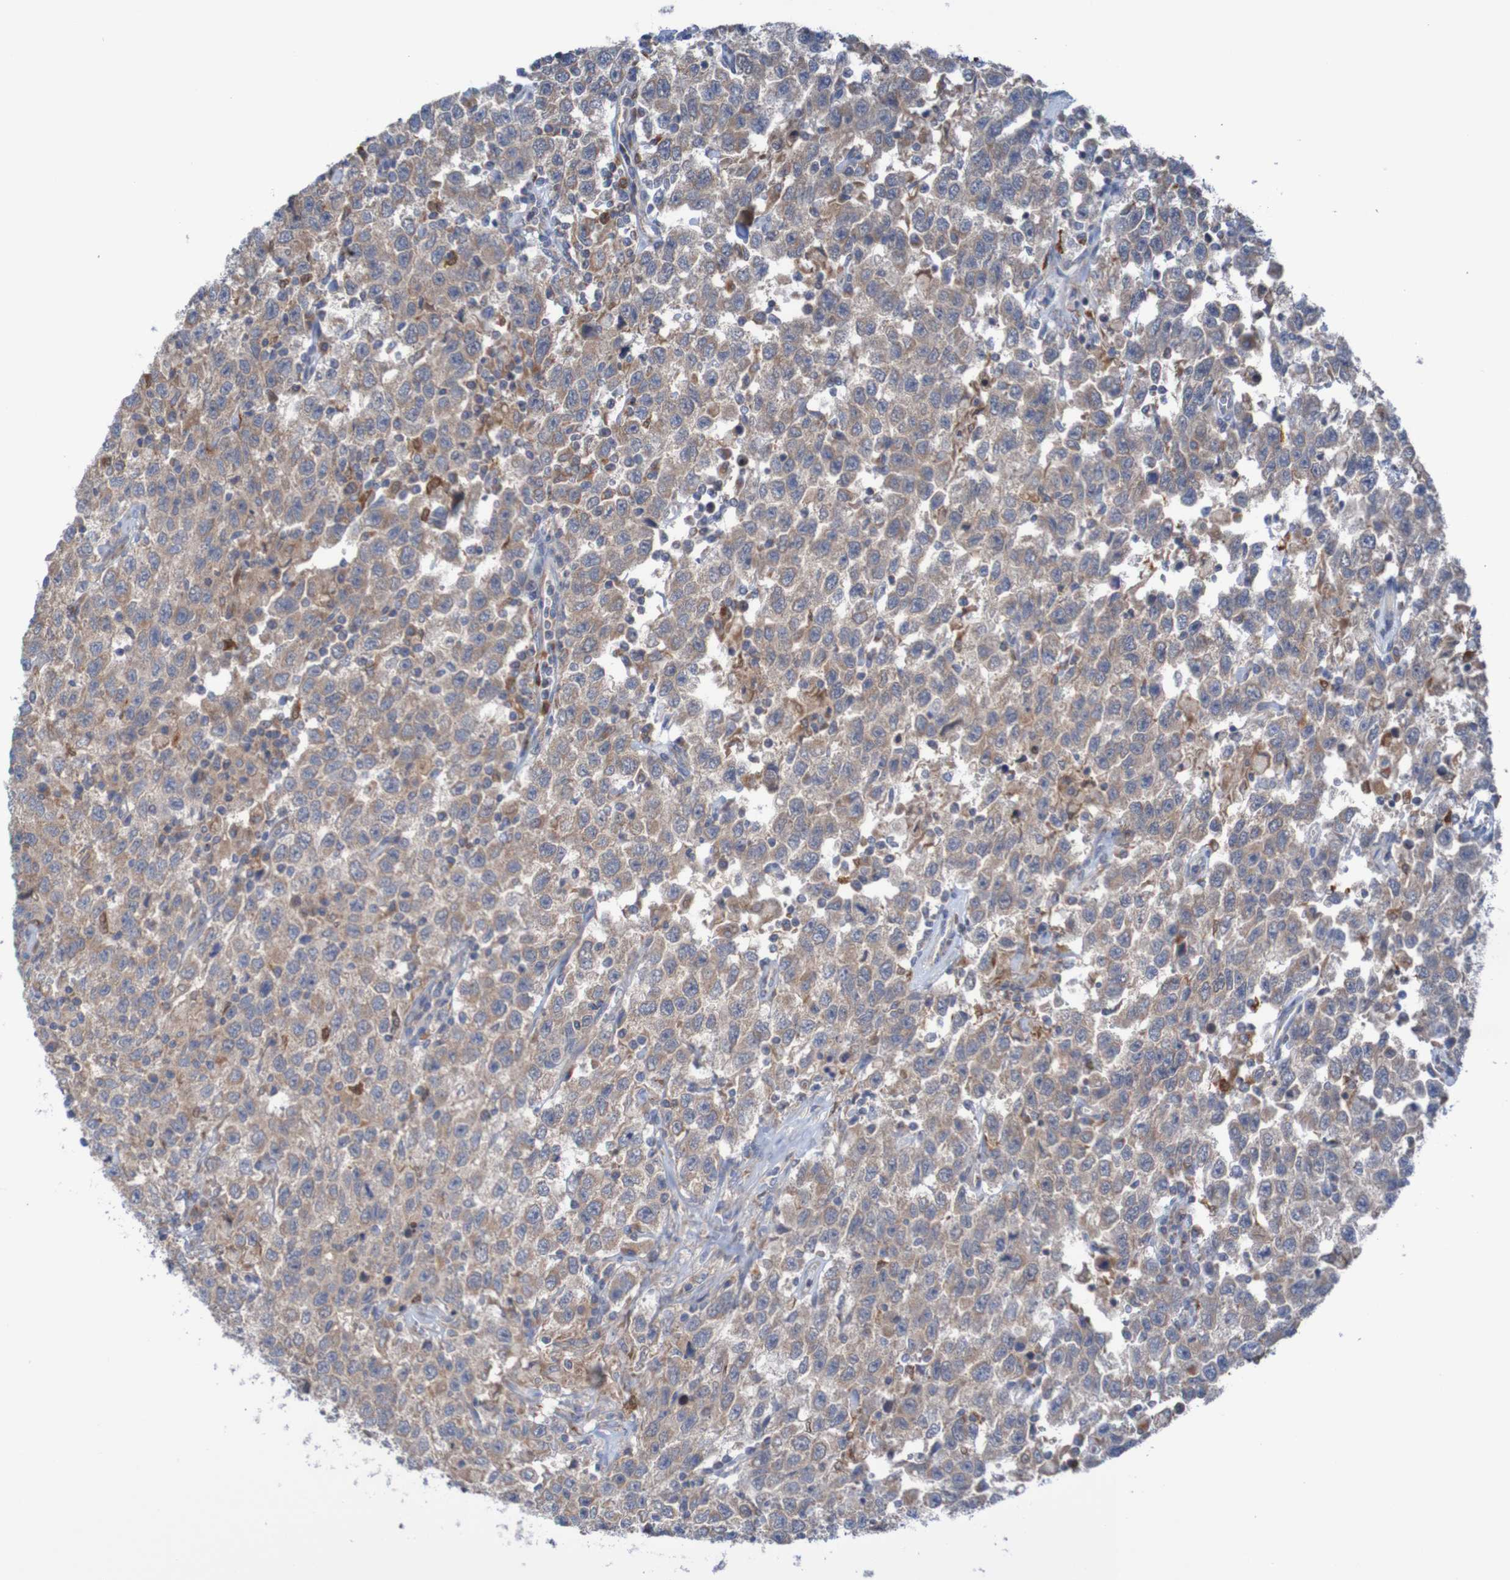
{"staining": {"intensity": "weak", "quantity": ">75%", "location": "cytoplasmic/membranous"}, "tissue": "testis cancer", "cell_type": "Tumor cells", "image_type": "cancer", "snomed": [{"axis": "morphology", "description": "Seminoma, NOS"}, {"axis": "topography", "description": "Testis"}], "caption": "This is an image of immunohistochemistry (IHC) staining of seminoma (testis), which shows weak positivity in the cytoplasmic/membranous of tumor cells.", "gene": "PARP4", "patient": {"sex": "male", "age": 41}}